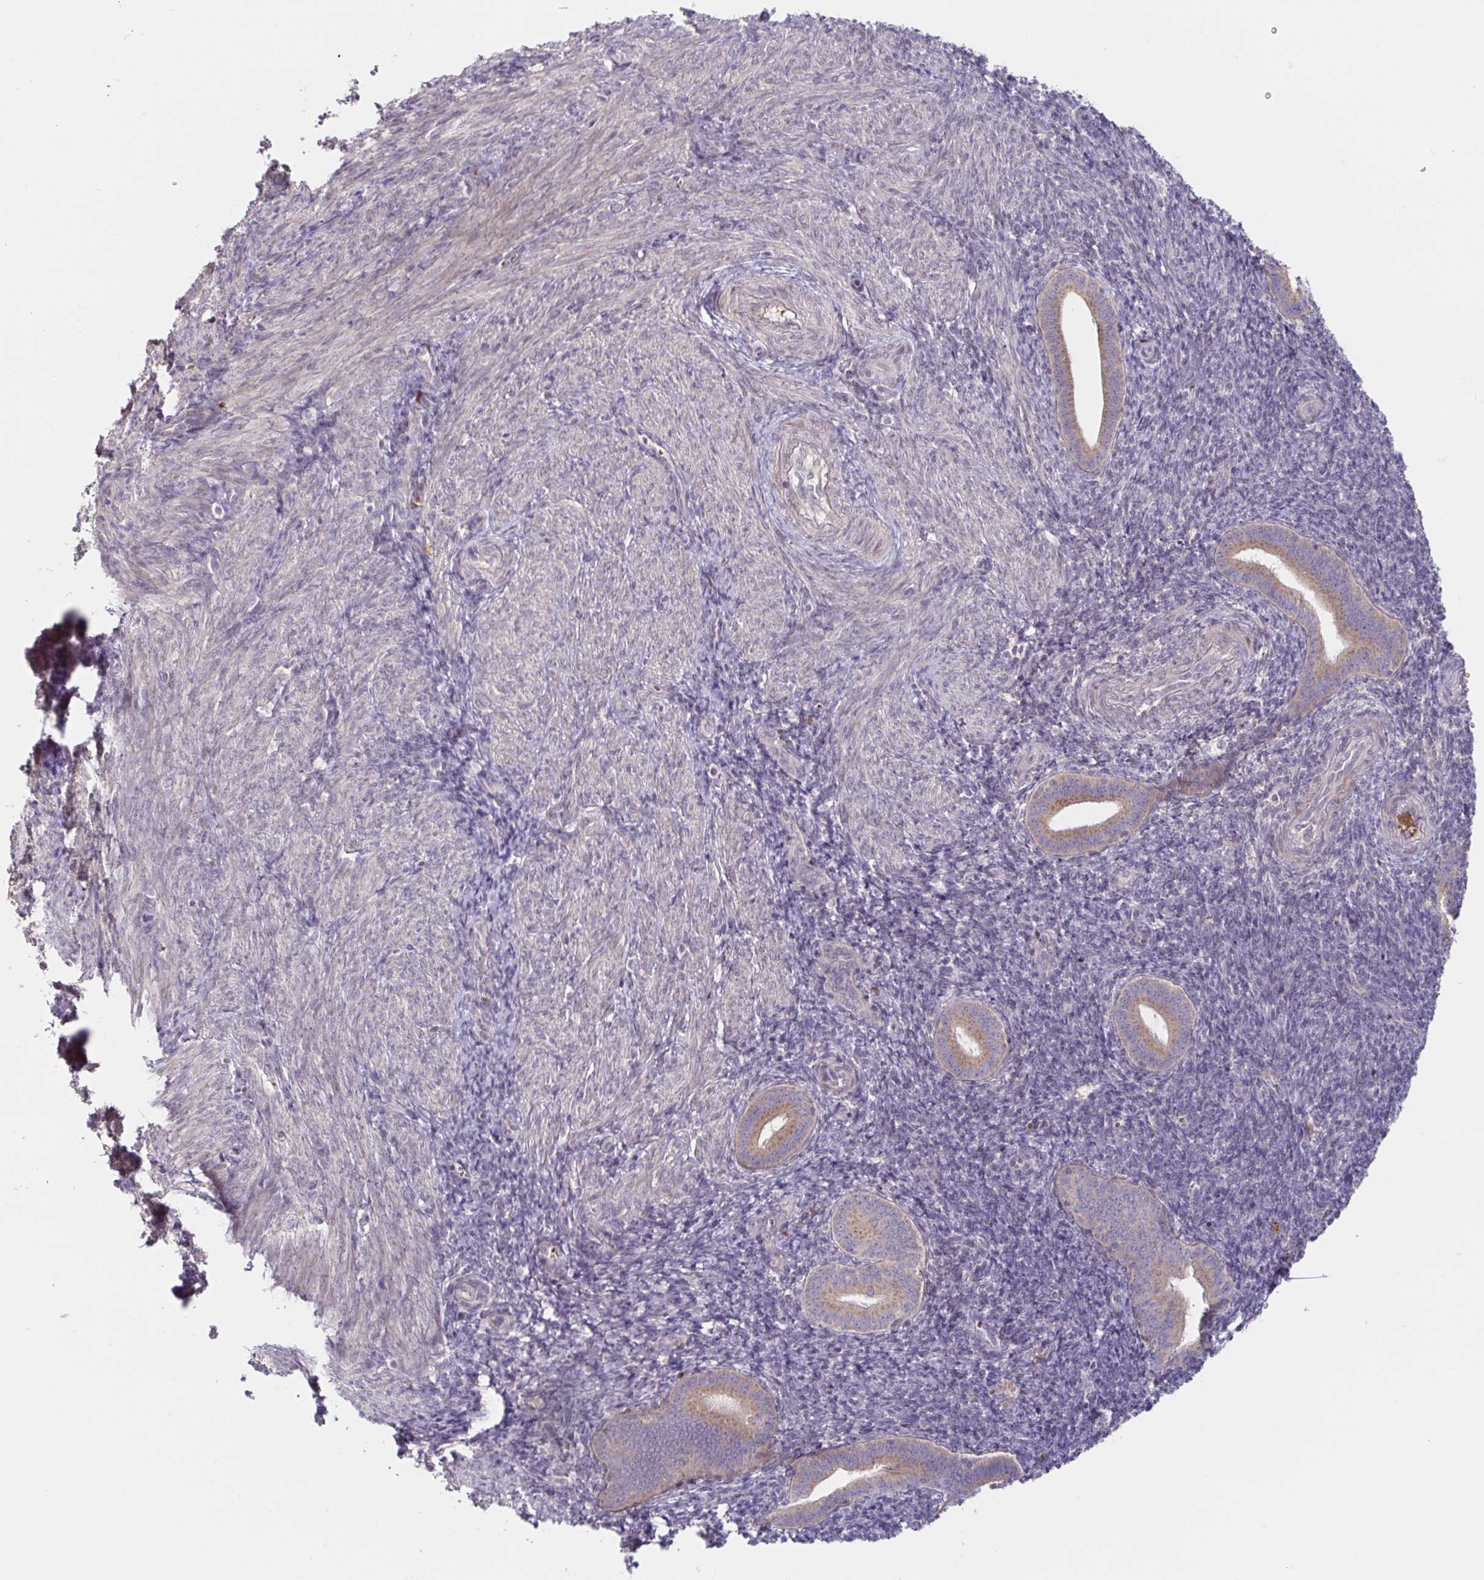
{"staining": {"intensity": "weak", "quantity": "25%-75%", "location": "cytoplasmic/membranous"}, "tissue": "endometrium", "cell_type": "Cells in endometrial stroma", "image_type": "normal", "snomed": [{"axis": "morphology", "description": "Normal tissue, NOS"}, {"axis": "topography", "description": "Endometrium"}], "caption": "Endometrium stained with immunohistochemistry (IHC) shows weak cytoplasmic/membranous expression in approximately 25%-75% of cells in endometrial stroma. (DAB IHC with brightfield microscopy, high magnification).", "gene": "LARP1", "patient": {"sex": "female", "age": 25}}